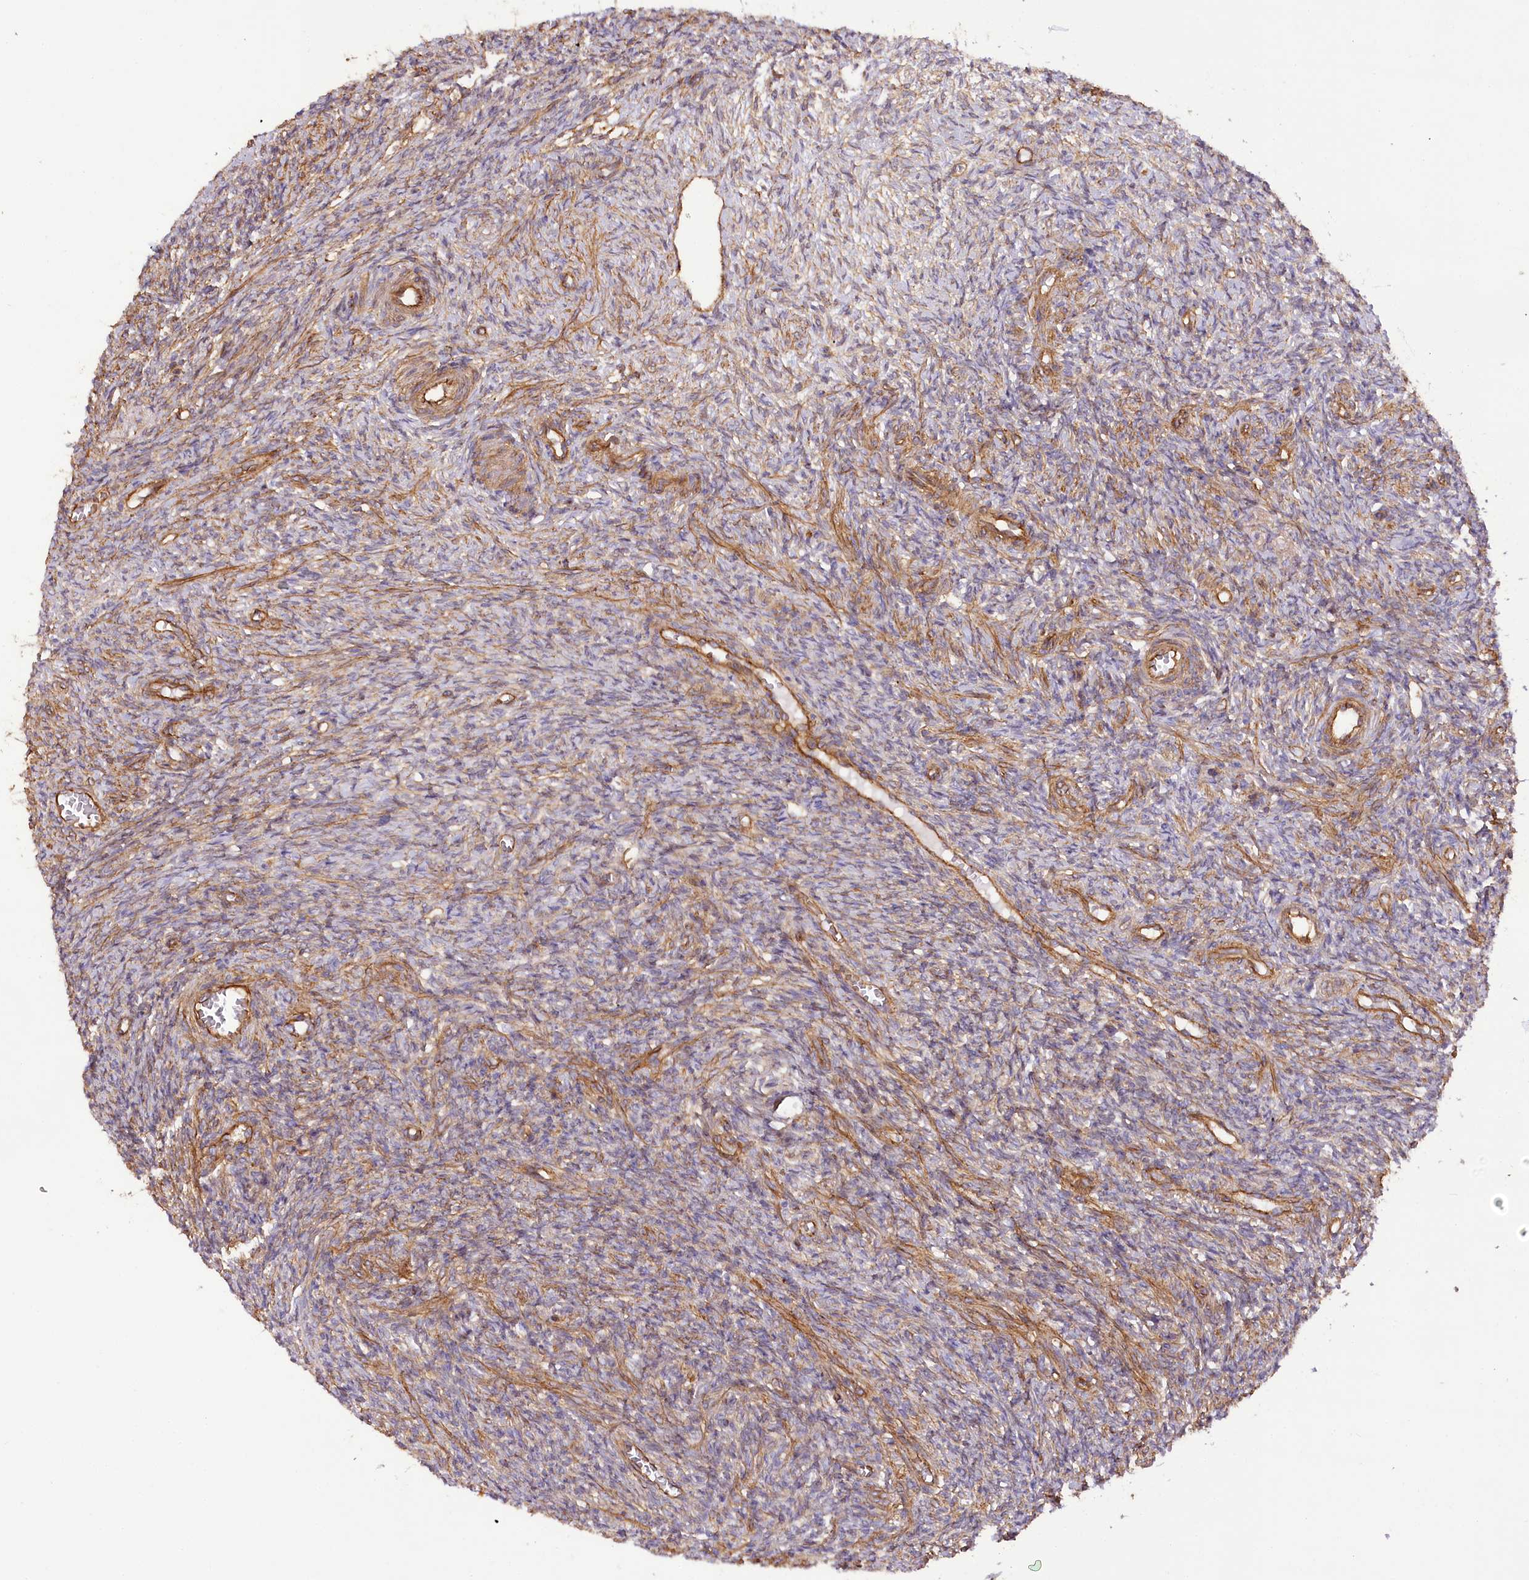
{"staining": {"intensity": "weak", "quantity": "25%-75%", "location": "cytoplasmic/membranous"}, "tissue": "ovary", "cell_type": "Ovarian stroma cells", "image_type": "normal", "snomed": [{"axis": "morphology", "description": "Normal tissue, NOS"}, {"axis": "topography", "description": "Ovary"}], "caption": "A histopathology image showing weak cytoplasmic/membranous expression in approximately 25%-75% of ovarian stroma cells in benign ovary, as visualized by brown immunohistochemical staining.", "gene": "SYNPO2", "patient": {"sex": "female", "age": 27}}